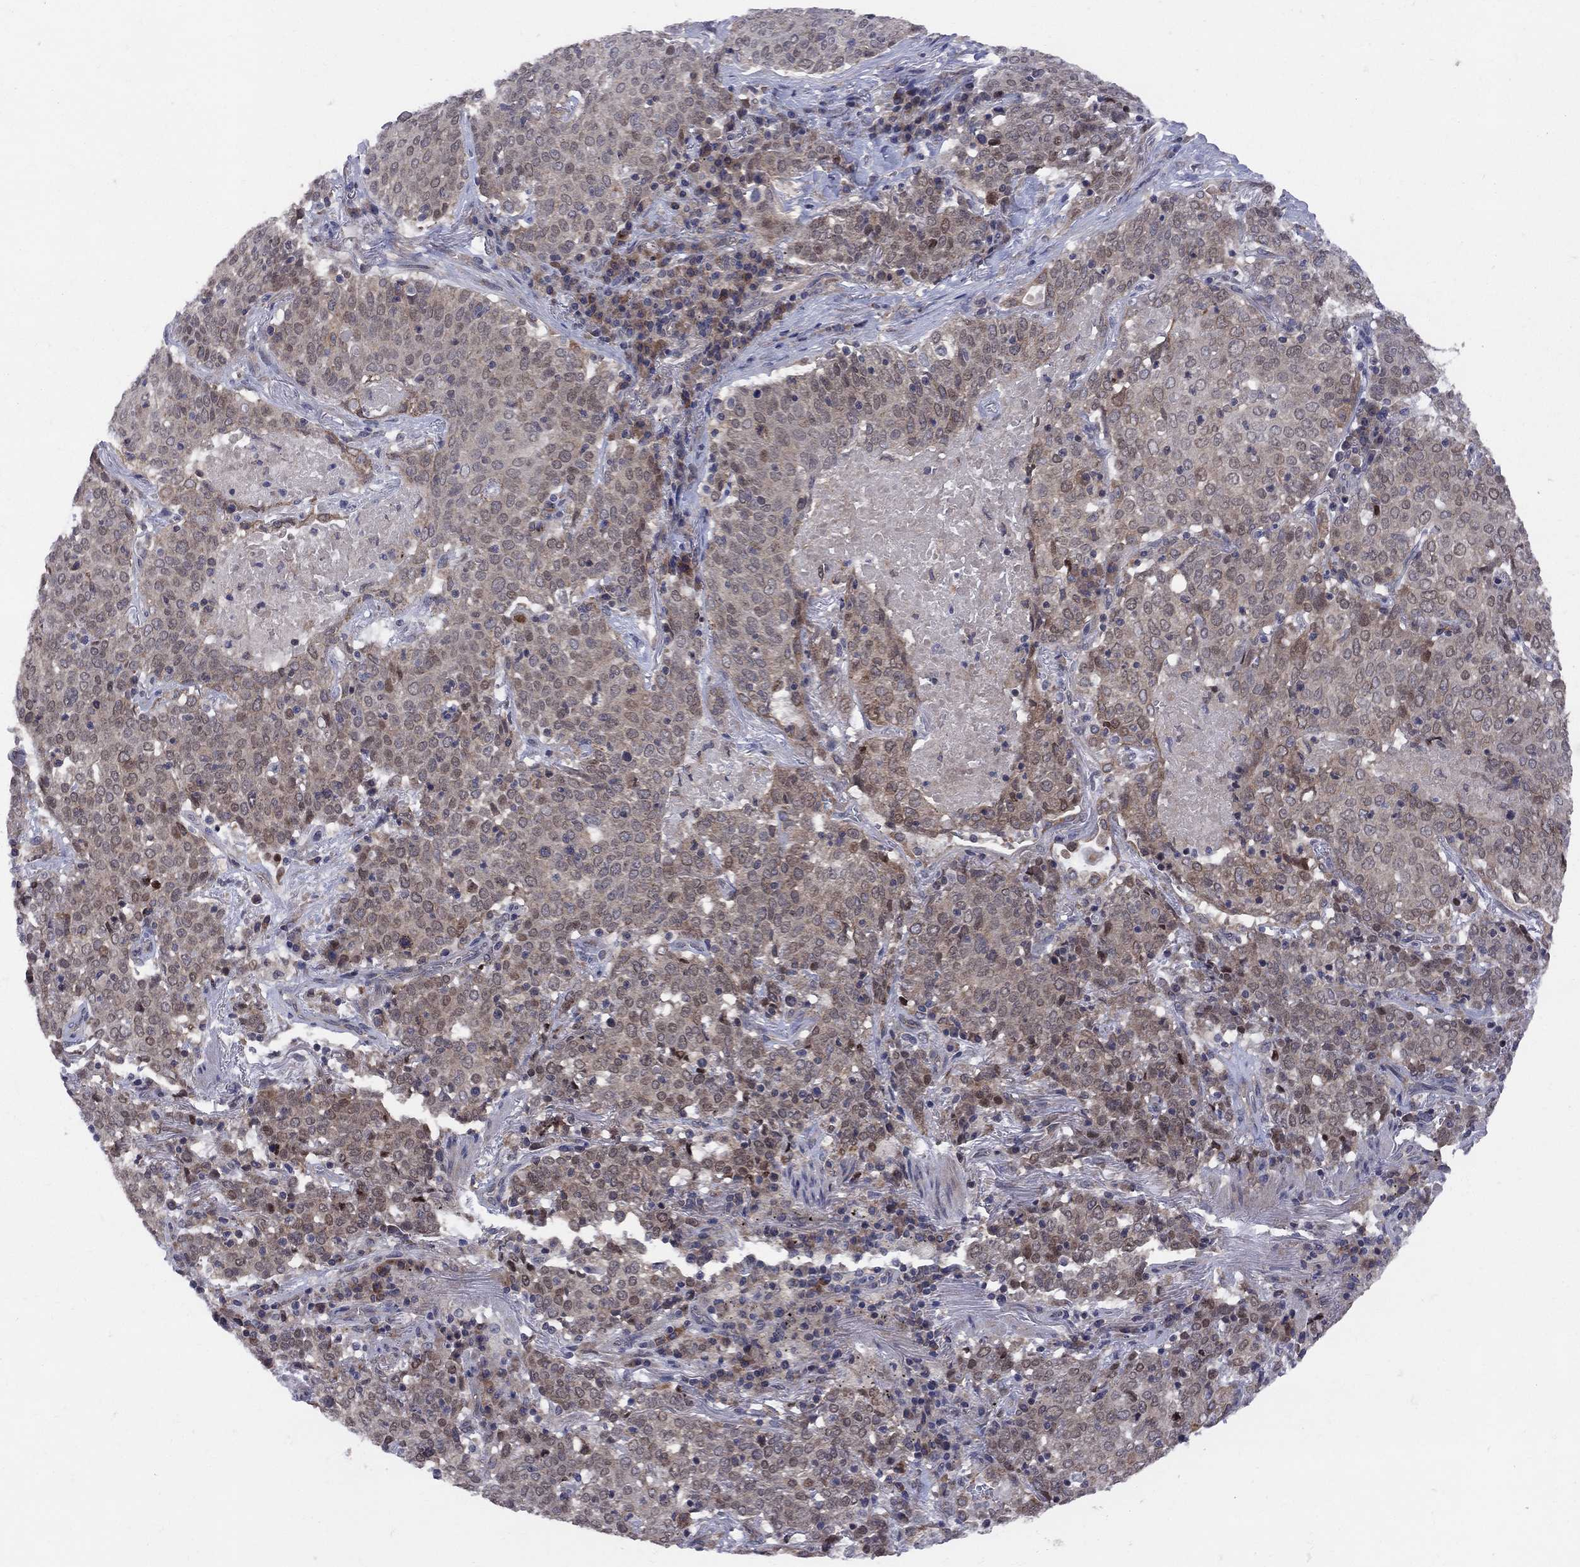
{"staining": {"intensity": "moderate", "quantity": "25%-75%", "location": "cytoplasmic/membranous"}, "tissue": "lung cancer", "cell_type": "Tumor cells", "image_type": "cancer", "snomed": [{"axis": "morphology", "description": "Squamous cell carcinoma, NOS"}, {"axis": "topography", "description": "Lung"}], "caption": "Lung cancer tissue shows moderate cytoplasmic/membranous staining in about 25%-75% of tumor cells", "gene": "CNOT11", "patient": {"sex": "male", "age": 82}}